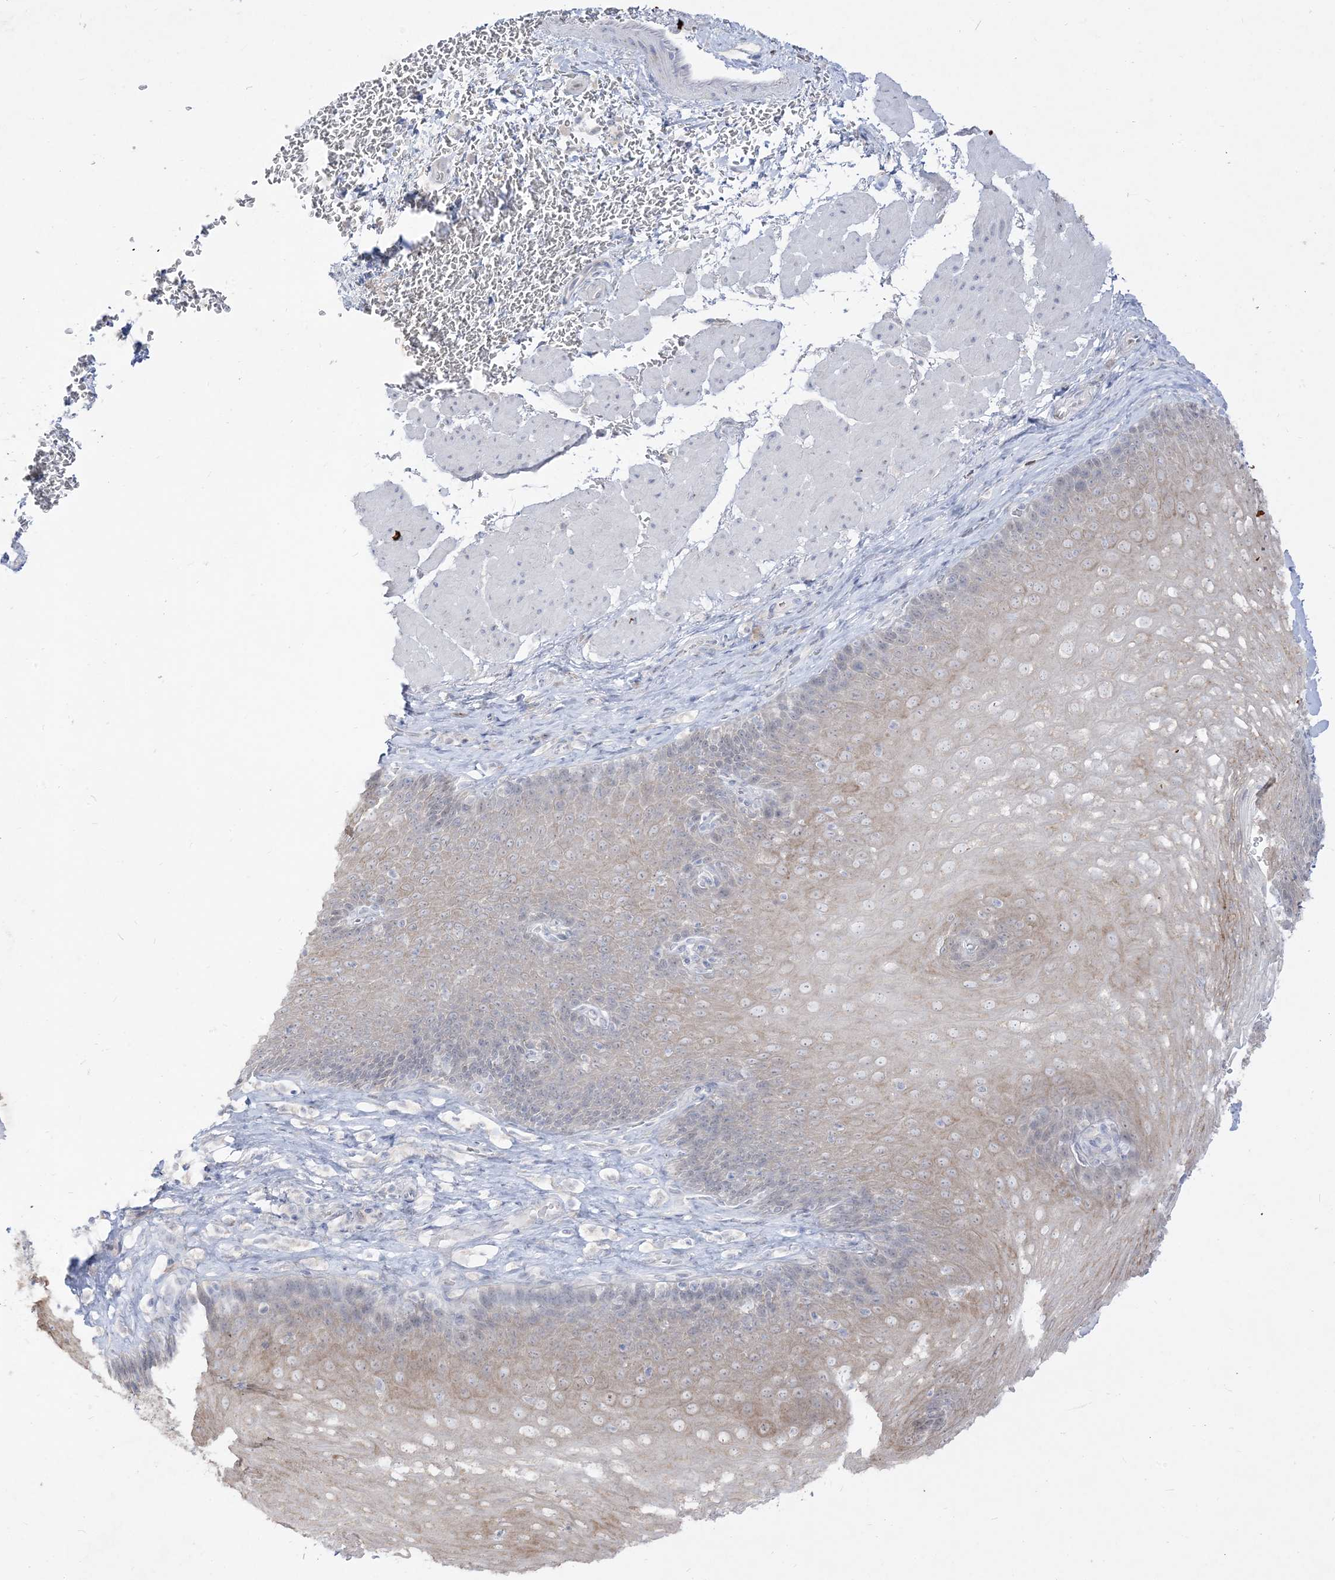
{"staining": {"intensity": "weak", "quantity": "<25%", "location": "cytoplasmic/membranous"}, "tissue": "esophagus", "cell_type": "Squamous epithelial cells", "image_type": "normal", "snomed": [{"axis": "morphology", "description": "Normal tissue, NOS"}, {"axis": "topography", "description": "Esophagus"}], "caption": "DAB immunohistochemical staining of normal human esophagus displays no significant staining in squamous epithelial cells. (Brightfield microscopy of DAB immunohistochemistry at high magnification).", "gene": "LOXL3", "patient": {"sex": "female", "age": 66}}